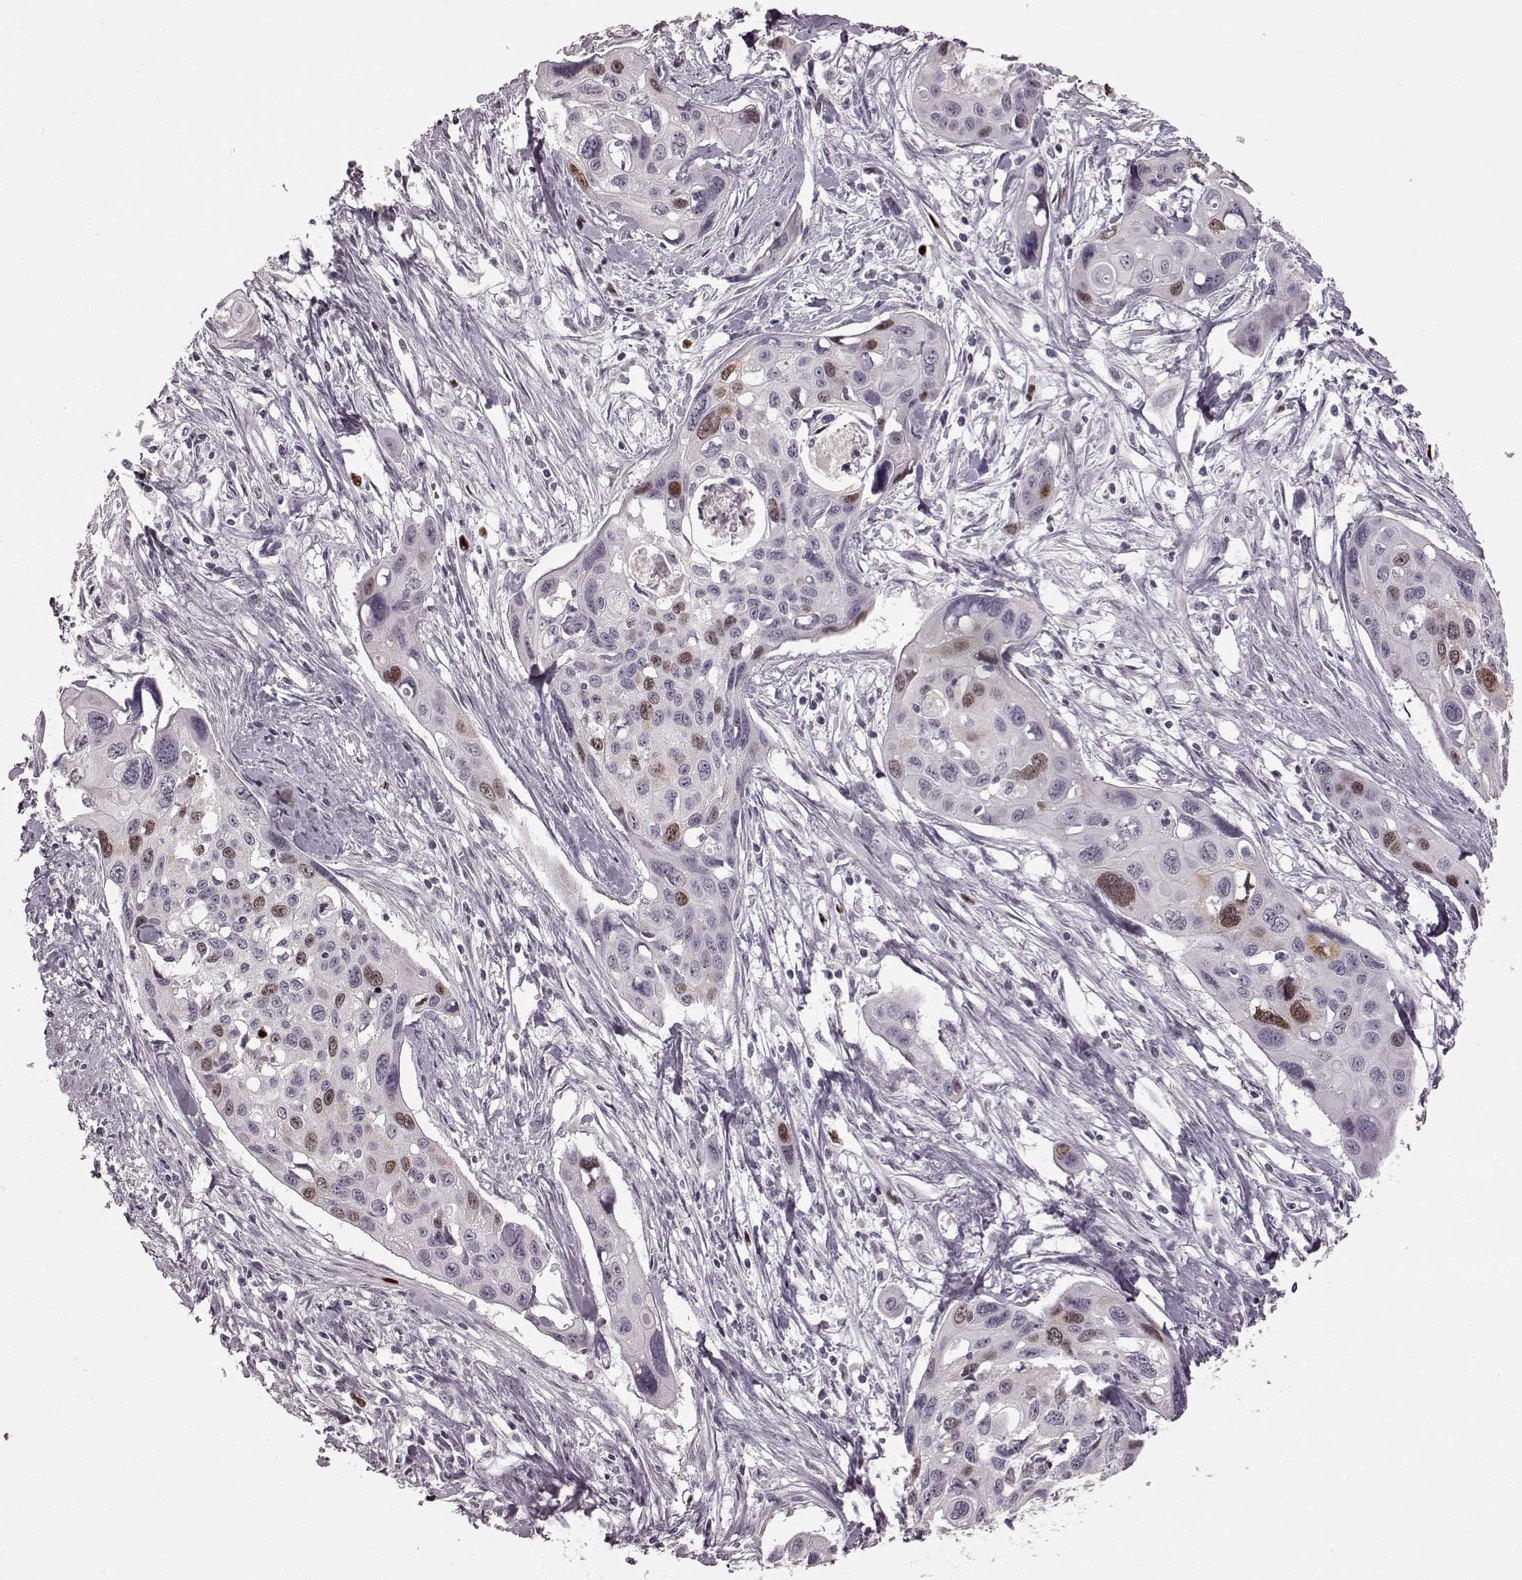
{"staining": {"intensity": "moderate", "quantity": "25%-75%", "location": "nuclear"}, "tissue": "cervical cancer", "cell_type": "Tumor cells", "image_type": "cancer", "snomed": [{"axis": "morphology", "description": "Squamous cell carcinoma, NOS"}, {"axis": "topography", "description": "Cervix"}], "caption": "This histopathology image demonstrates immunohistochemistry (IHC) staining of cervical cancer, with medium moderate nuclear staining in approximately 25%-75% of tumor cells.", "gene": "CCNA2", "patient": {"sex": "female", "age": 31}}